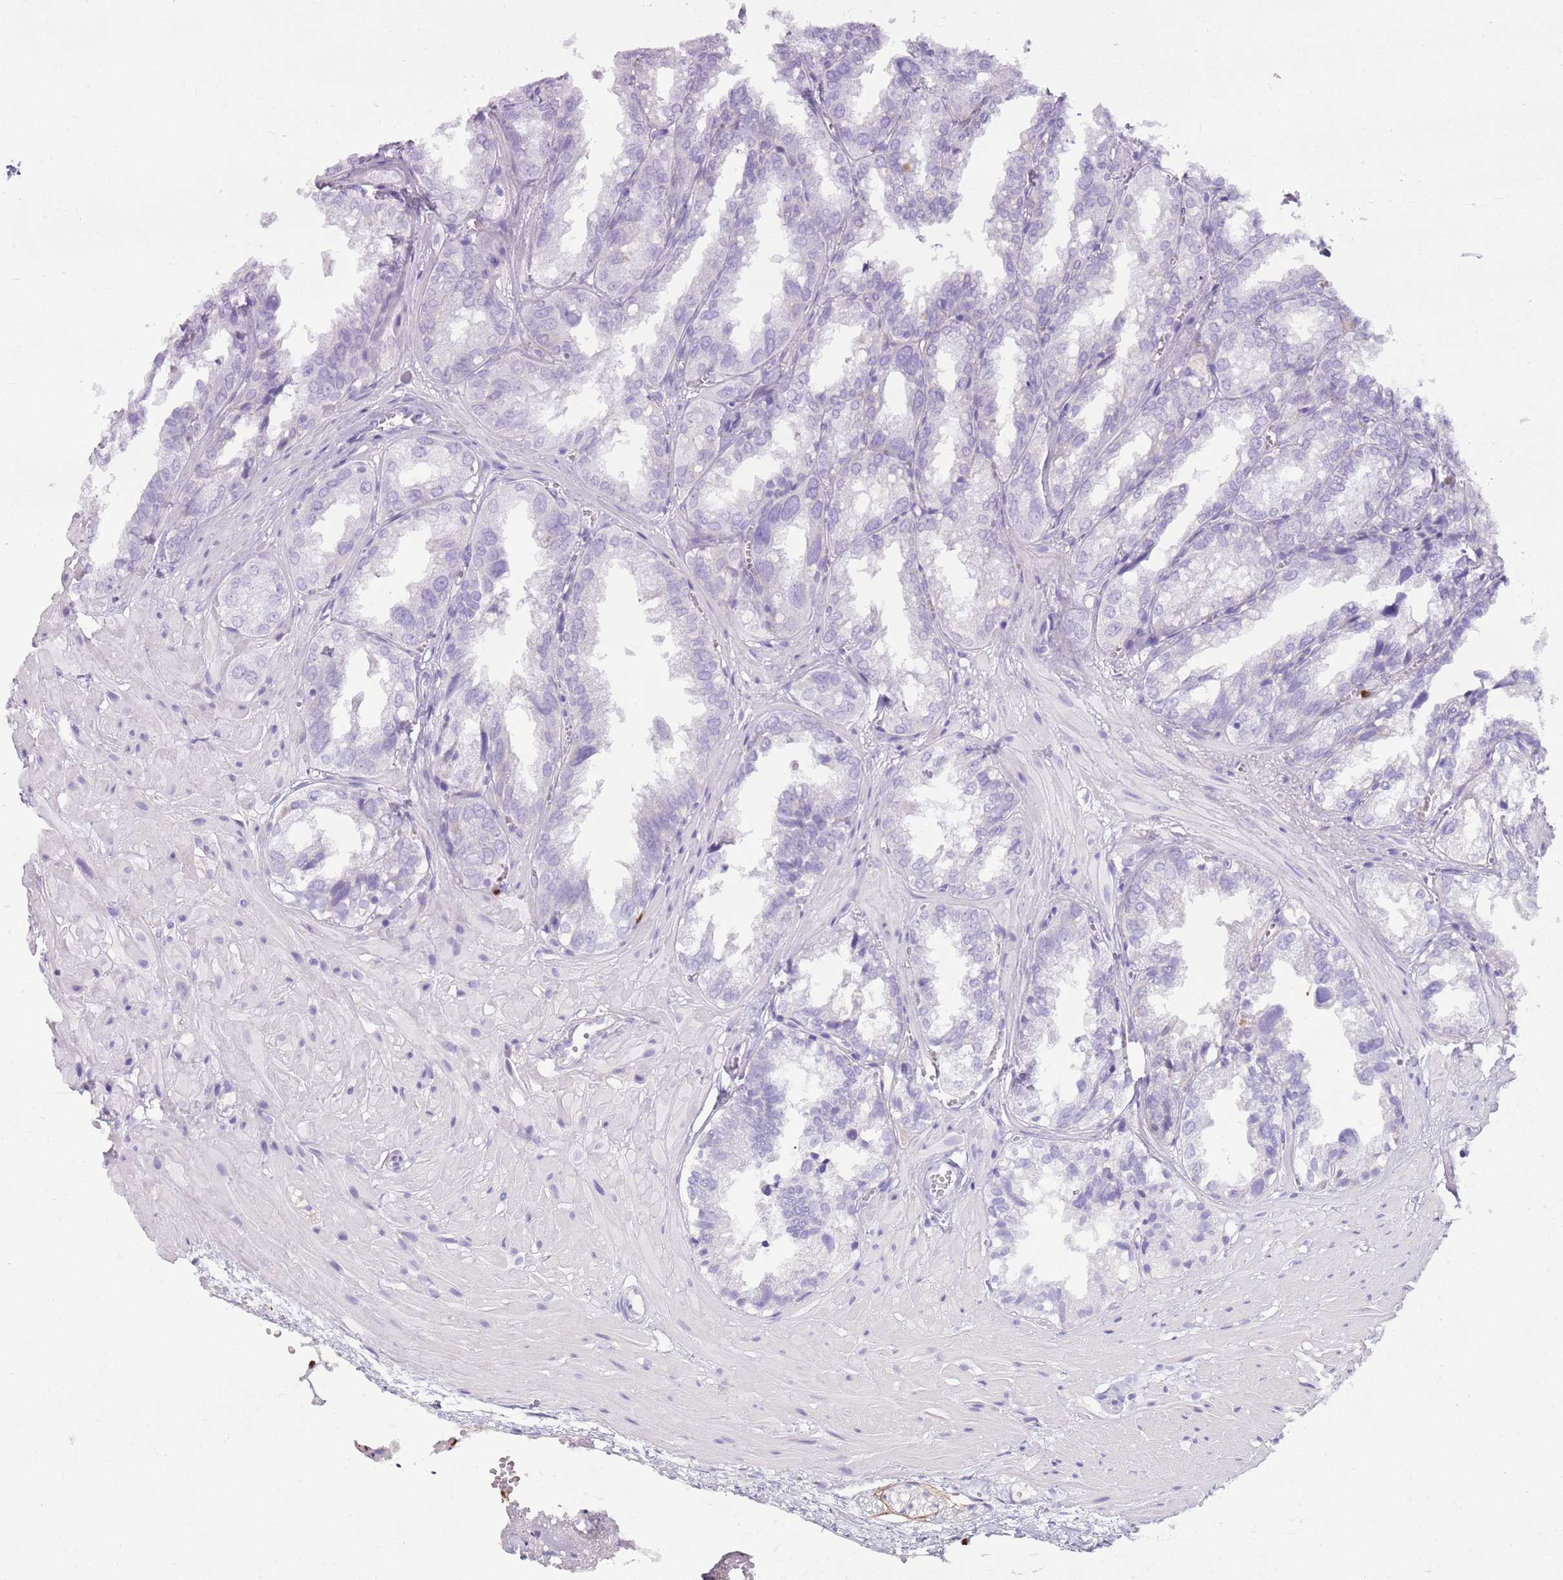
{"staining": {"intensity": "negative", "quantity": "none", "location": "none"}, "tissue": "seminal vesicle", "cell_type": "Glandular cells", "image_type": "normal", "snomed": [{"axis": "morphology", "description": "Normal tissue, NOS"}, {"axis": "topography", "description": "Prostate"}, {"axis": "topography", "description": "Seminal veicle"}], "caption": "Seminal vesicle was stained to show a protein in brown. There is no significant positivity in glandular cells. (Immunohistochemistry (ihc), brightfield microscopy, high magnification).", "gene": "CD177", "patient": {"sex": "male", "age": 51}}